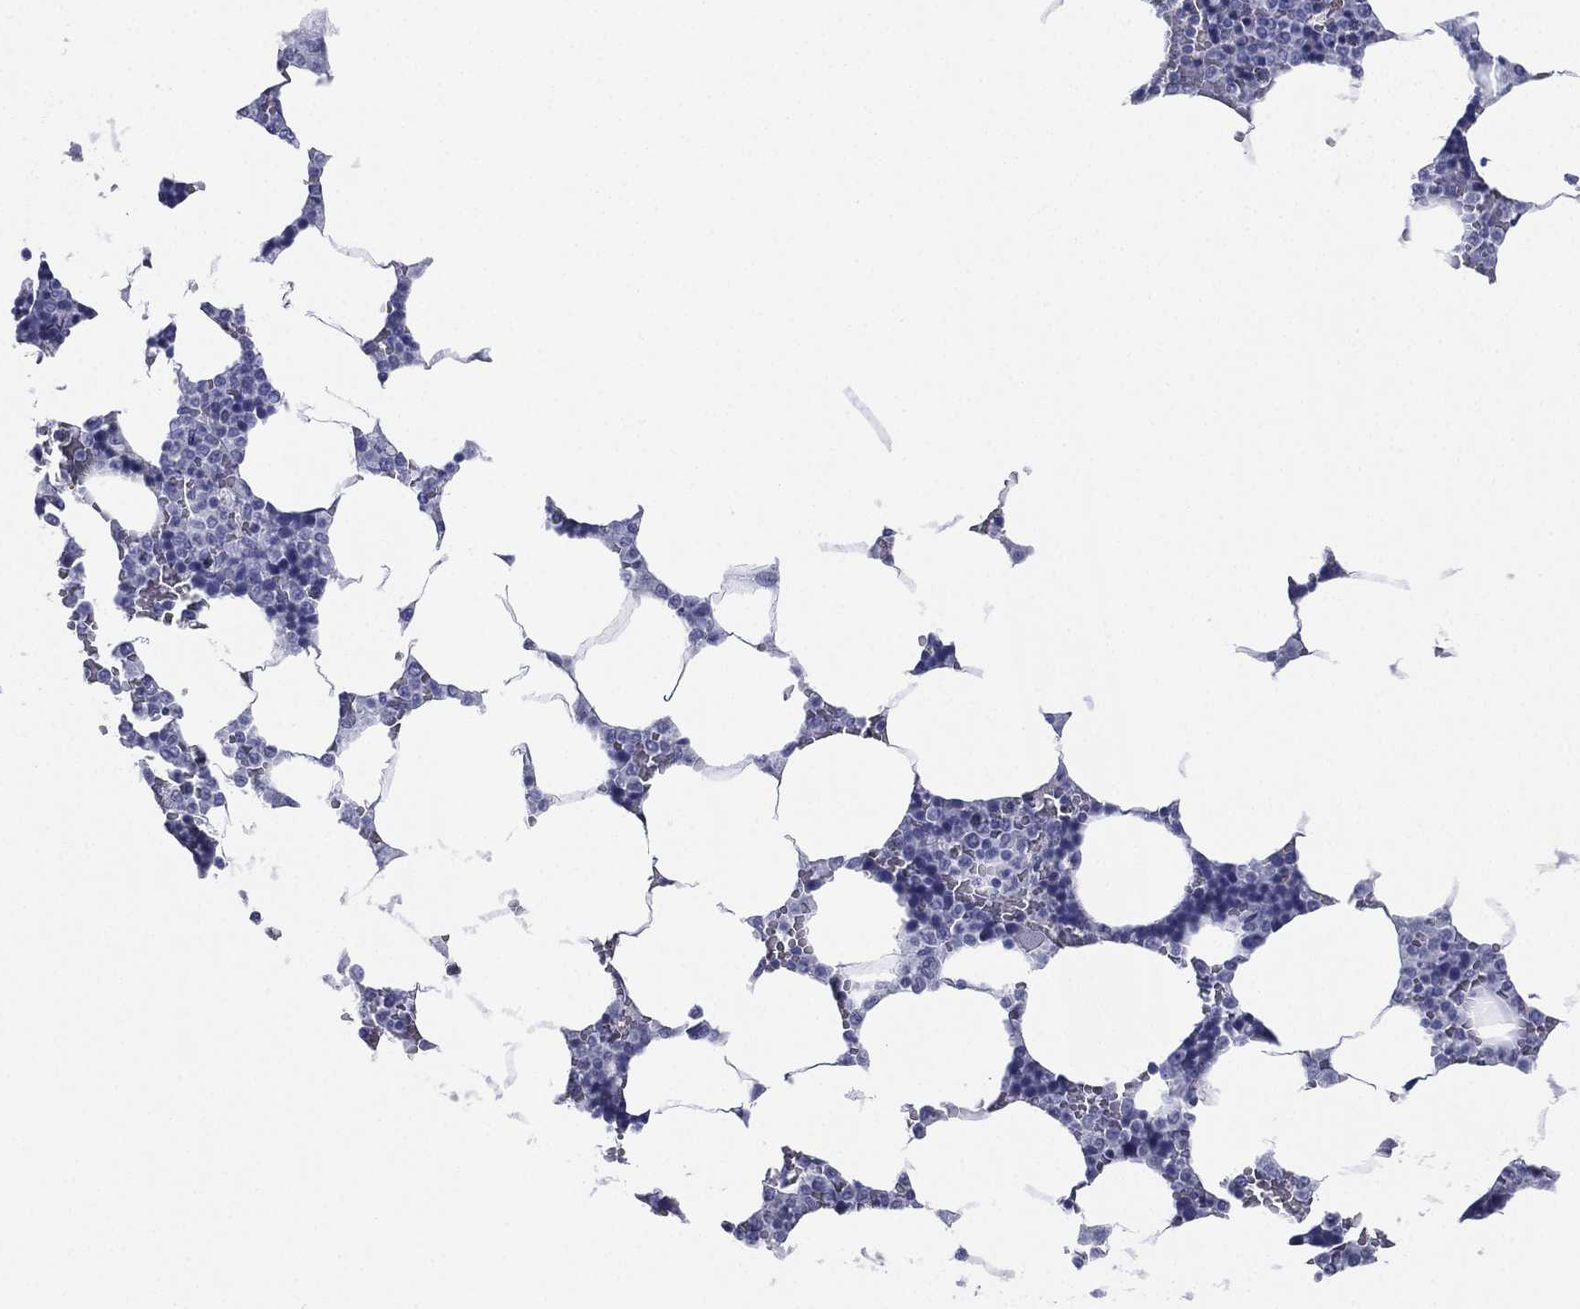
{"staining": {"intensity": "negative", "quantity": "none", "location": "none"}, "tissue": "bone marrow", "cell_type": "Hematopoietic cells", "image_type": "normal", "snomed": [{"axis": "morphology", "description": "Normal tissue, NOS"}, {"axis": "topography", "description": "Bone marrow"}], "caption": "DAB (3,3'-diaminobenzidine) immunohistochemical staining of normal human bone marrow displays no significant expression in hematopoietic cells.", "gene": "FCER2", "patient": {"sex": "male", "age": 63}}